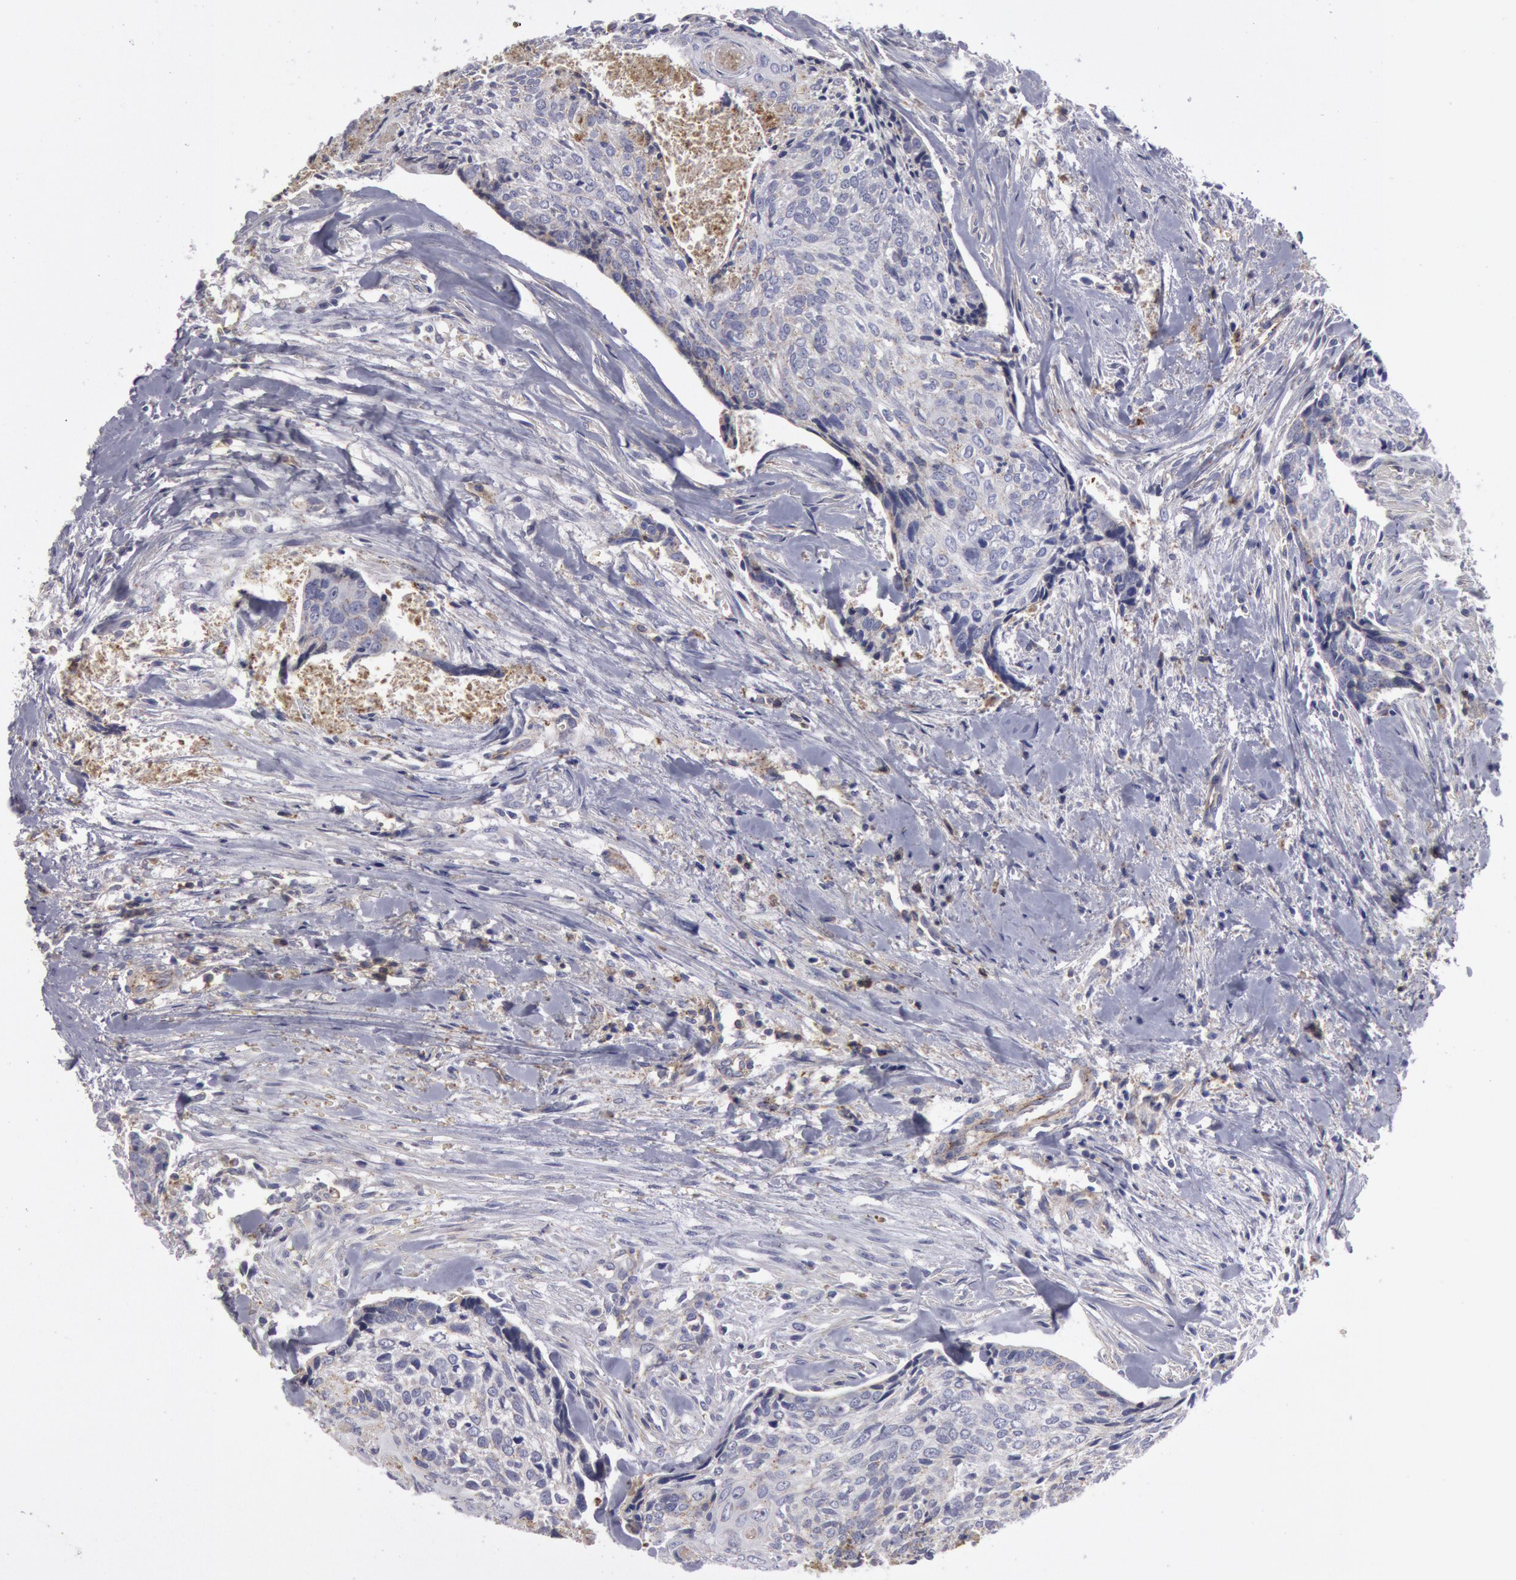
{"staining": {"intensity": "negative", "quantity": "none", "location": "none"}, "tissue": "head and neck cancer", "cell_type": "Tumor cells", "image_type": "cancer", "snomed": [{"axis": "morphology", "description": "Squamous cell carcinoma, NOS"}, {"axis": "topography", "description": "Salivary gland"}, {"axis": "topography", "description": "Head-Neck"}], "caption": "The immunohistochemistry (IHC) photomicrograph has no significant staining in tumor cells of head and neck cancer (squamous cell carcinoma) tissue.", "gene": "FLOT1", "patient": {"sex": "male", "age": 70}}